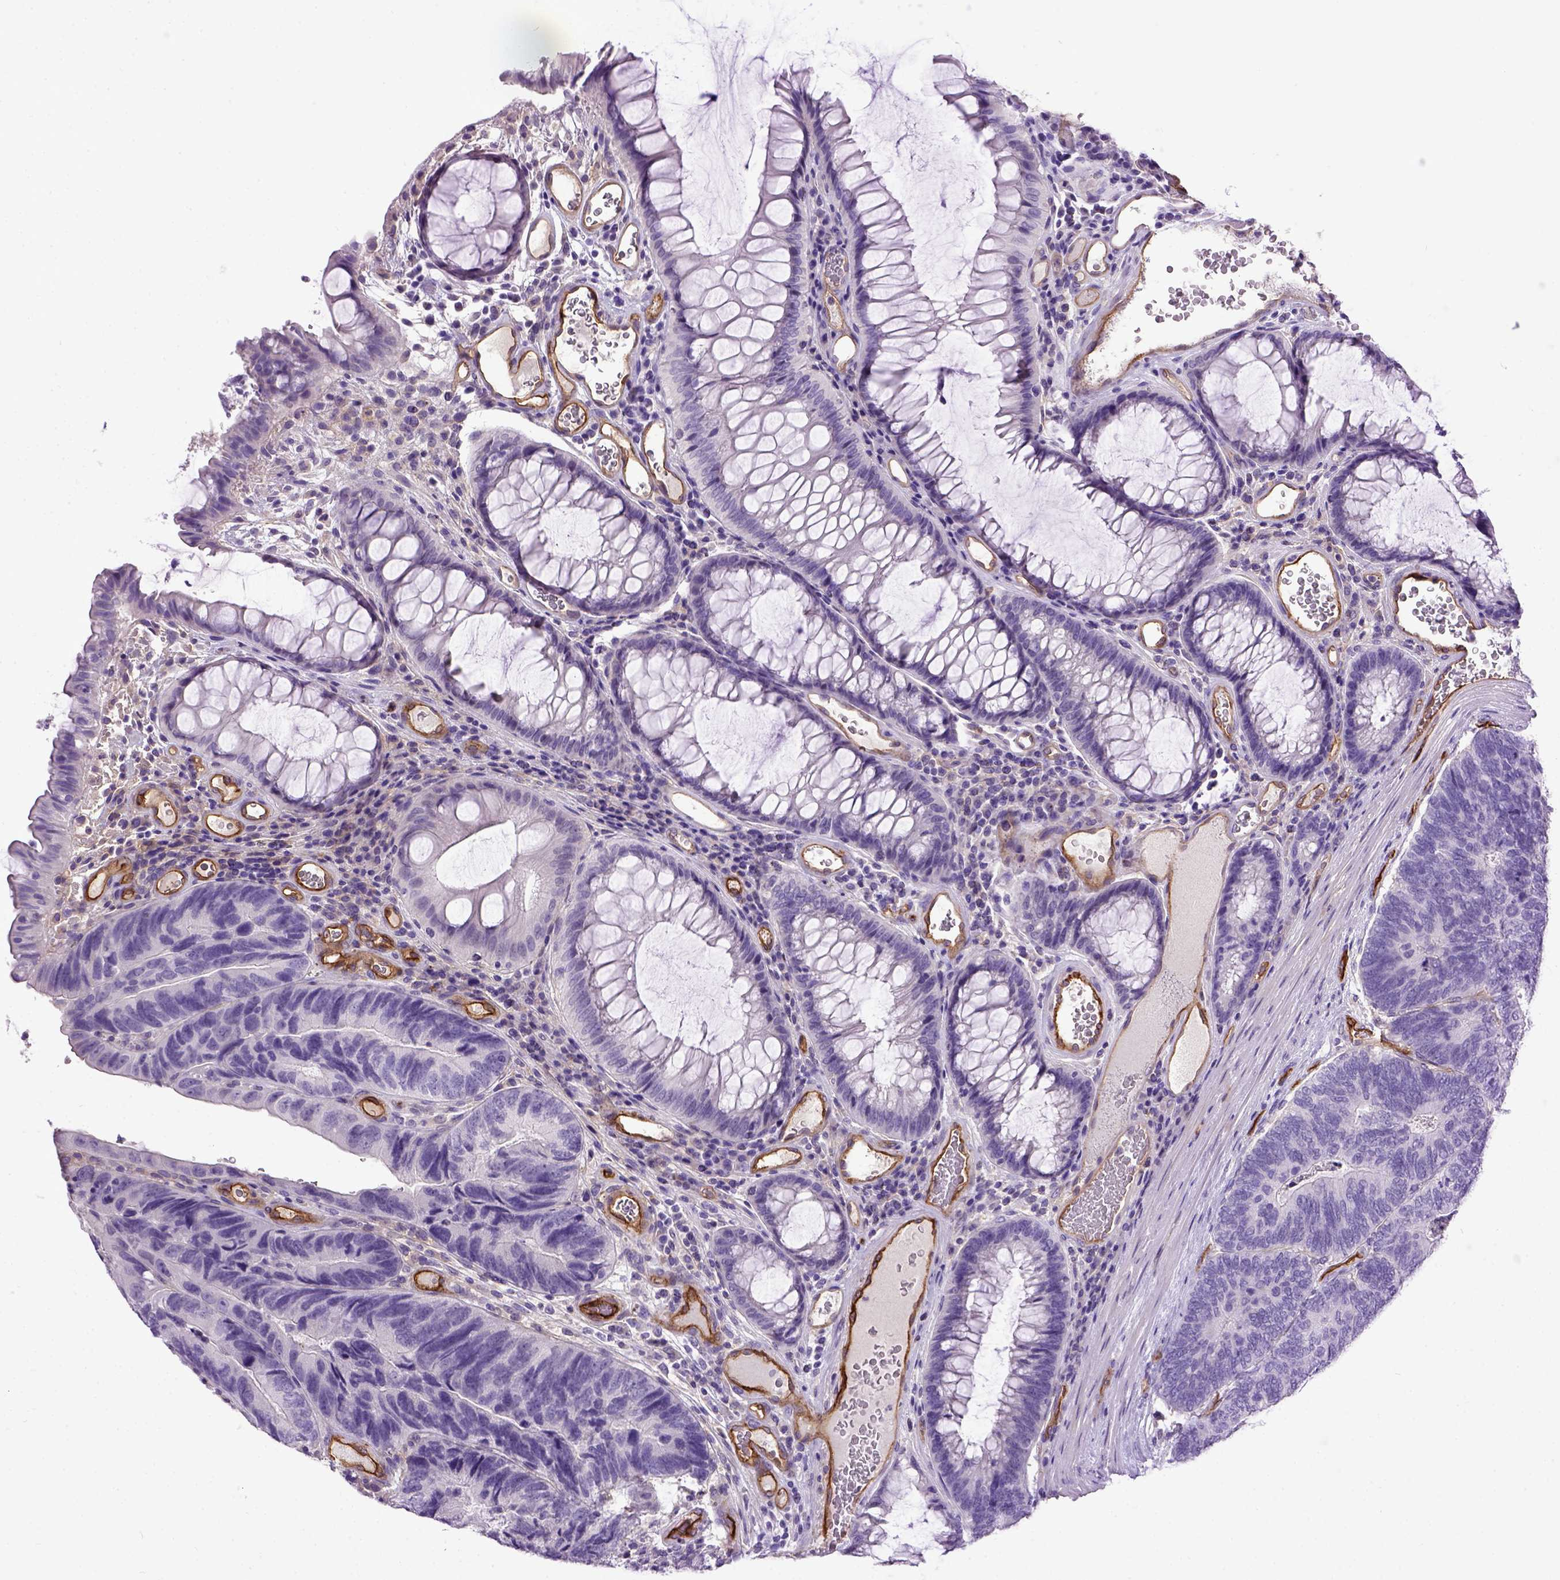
{"staining": {"intensity": "negative", "quantity": "none", "location": "none"}, "tissue": "colorectal cancer", "cell_type": "Tumor cells", "image_type": "cancer", "snomed": [{"axis": "morphology", "description": "Adenocarcinoma, NOS"}, {"axis": "topography", "description": "Colon"}], "caption": "Immunohistochemistry (IHC) of human colorectal cancer (adenocarcinoma) exhibits no expression in tumor cells. Brightfield microscopy of IHC stained with DAB (3,3'-diaminobenzidine) (brown) and hematoxylin (blue), captured at high magnification.", "gene": "ENG", "patient": {"sex": "female", "age": 67}}